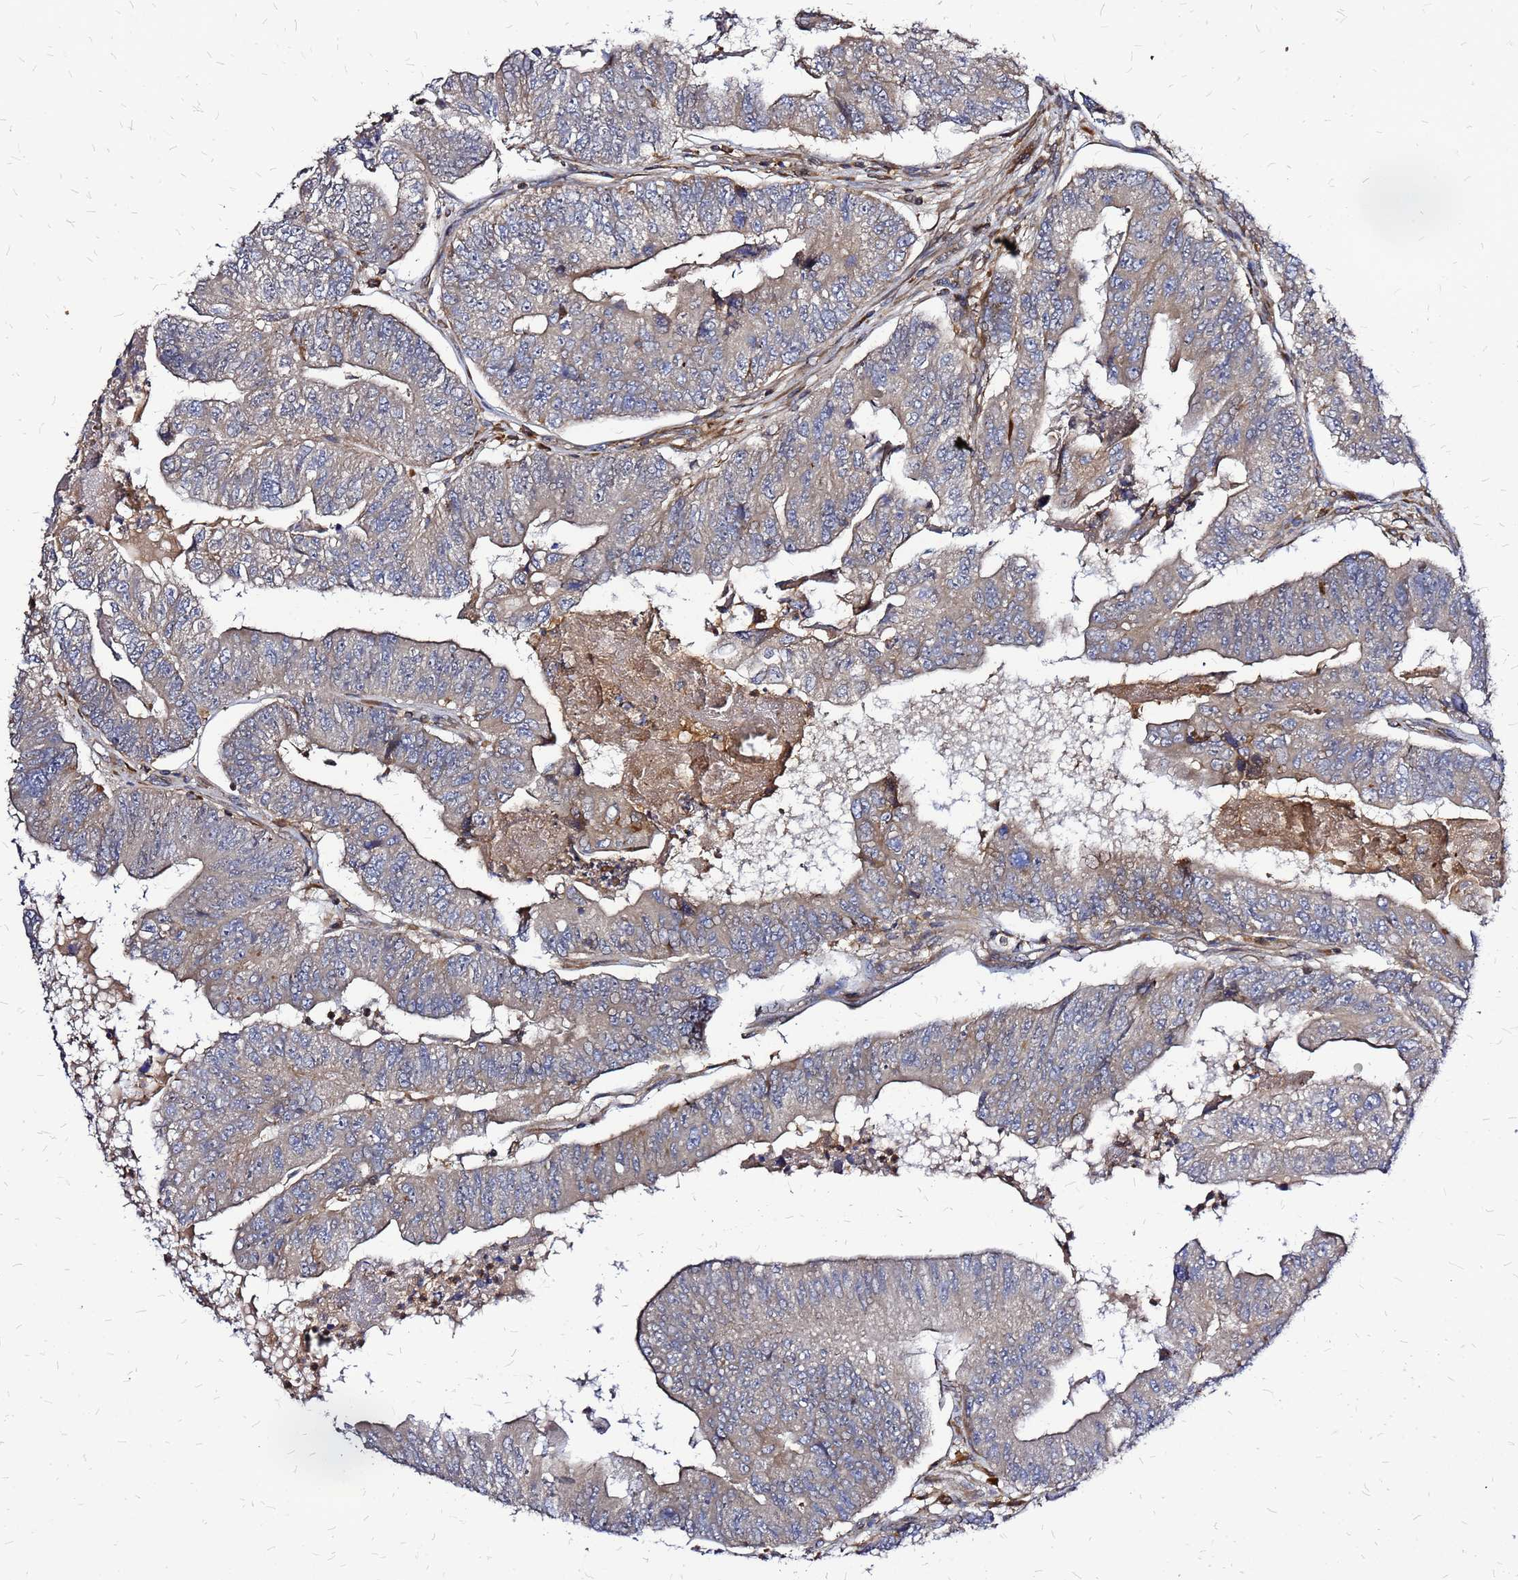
{"staining": {"intensity": "weak", "quantity": "<25%", "location": "cytoplasmic/membranous"}, "tissue": "colorectal cancer", "cell_type": "Tumor cells", "image_type": "cancer", "snomed": [{"axis": "morphology", "description": "Adenocarcinoma, NOS"}, {"axis": "topography", "description": "Colon"}], "caption": "DAB (3,3'-diaminobenzidine) immunohistochemical staining of colorectal cancer displays no significant staining in tumor cells.", "gene": "CYBC1", "patient": {"sex": "female", "age": 67}}